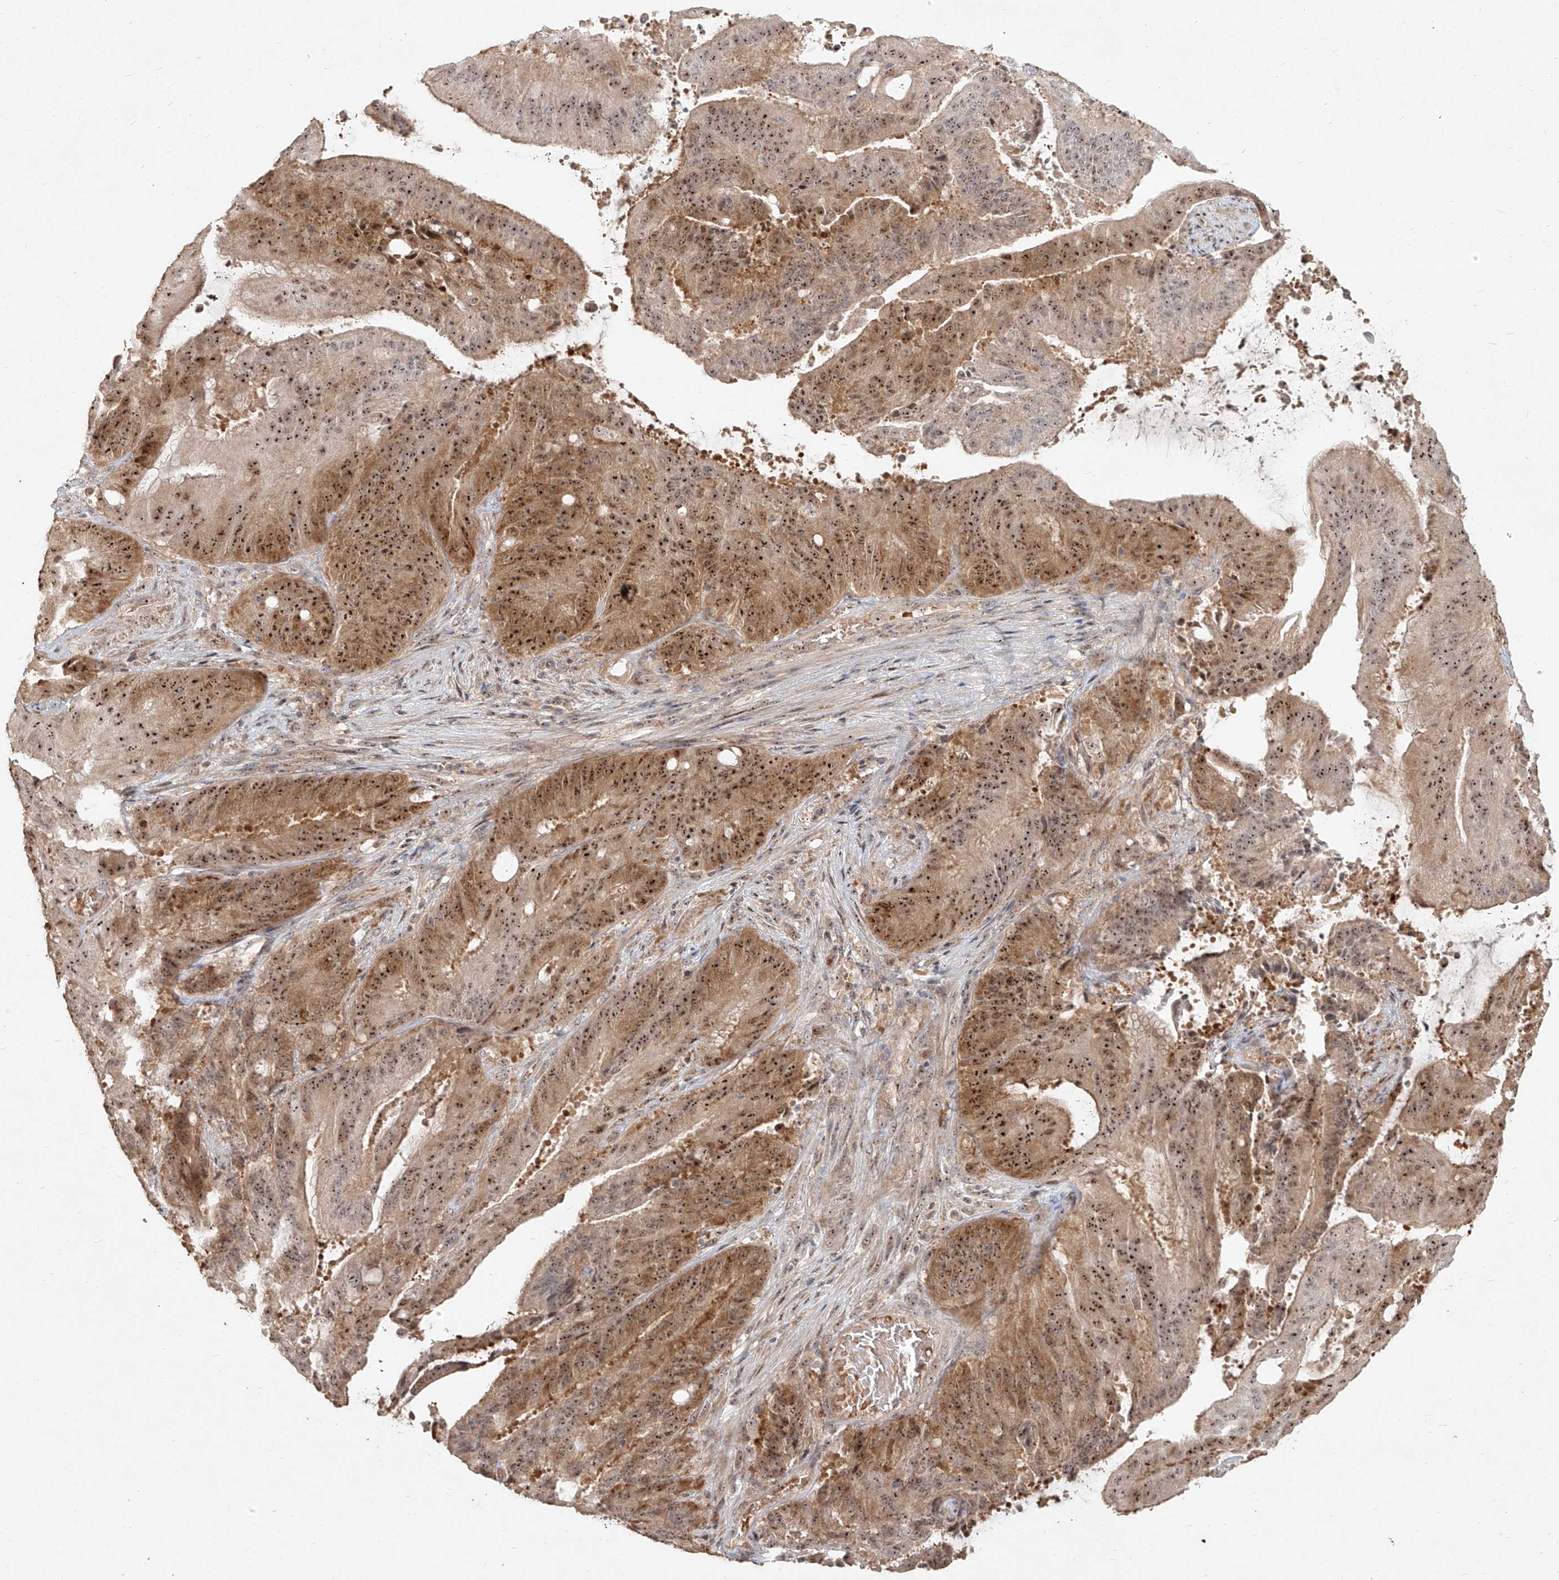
{"staining": {"intensity": "moderate", "quantity": ">75%", "location": "cytoplasmic/membranous,nuclear"}, "tissue": "liver cancer", "cell_type": "Tumor cells", "image_type": "cancer", "snomed": [{"axis": "morphology", "description": "Normal tissue, NOS"}, {"axis": "morphology", "description": "Cholangiocarcinoma"}, {"axis": "topography", "description": "Liver"}, {"axis": "topography", "description": "Peripheral nerve tissue"}], "caption": "Liver cancer stained for a protein demonstrates moderate cytoplasmic/membranous and nuclear positivity in tumor cells. (Stains: DAB (3,3'-diaminobenzidine) in brown, nuclei in blue, Microscopy: brightfield microscopy at high magnification).", "gene": "BYSL", "patient": {"sex": "female", "age": 73}}